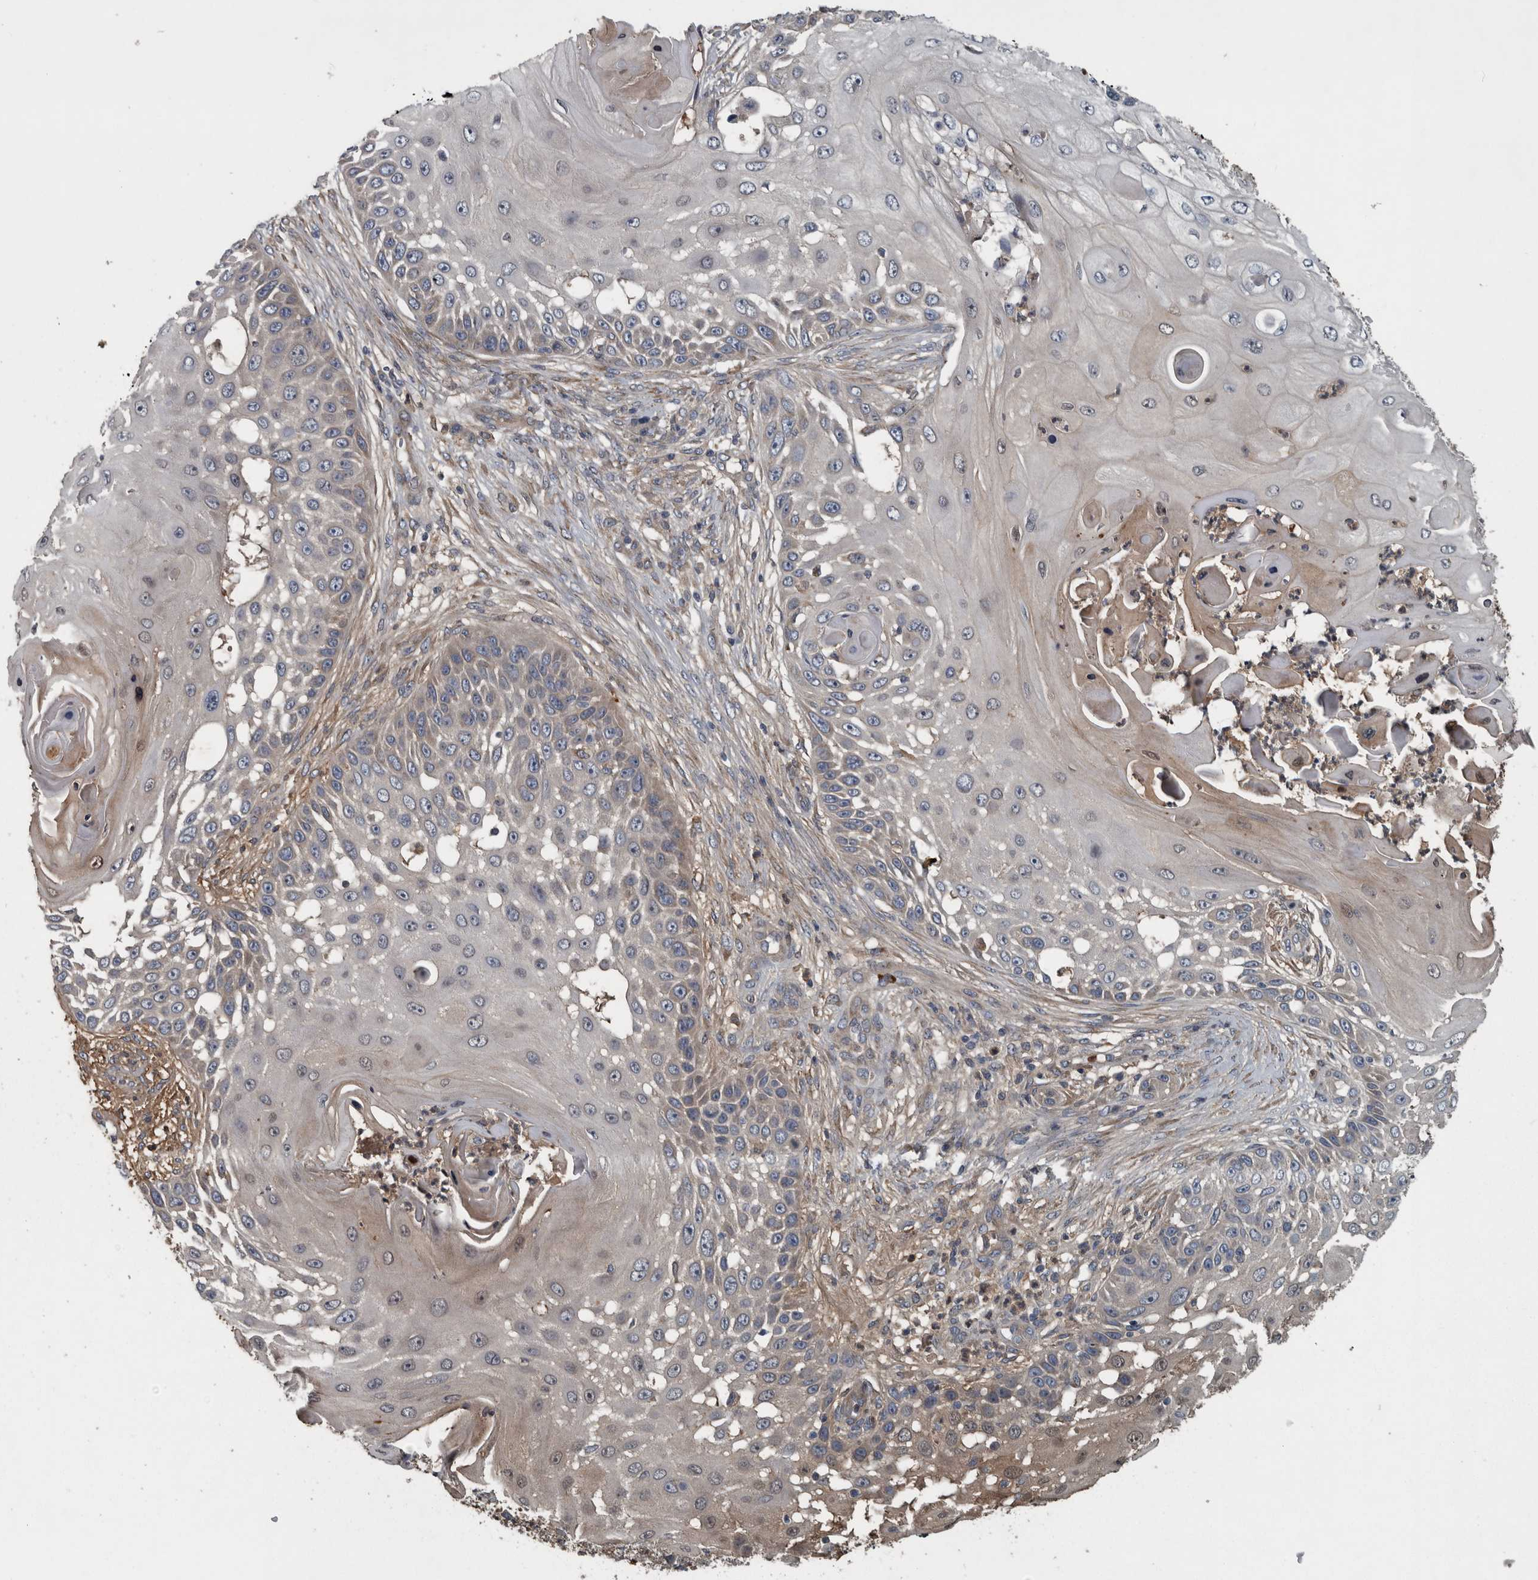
{"staining": {"intensity": "negative", "quantity": "none", "location": "none"}, "tissue": "skin cancer", "cell_type": "Tumor cells", "image_type": "cancer", "snomed": [{"axis": "morphology", "description": "Squamous cell carcinoma, NOS"}, {"axis": "topography", "description": "Skin"}], "caption": "High power microscopy histopathology image of an IHC image of skin squamous cell carcinoma, revealing no significant positivity in tumor cells.", "gene": "EXOC8", "patient": {"sex": "female", "age": 44}}